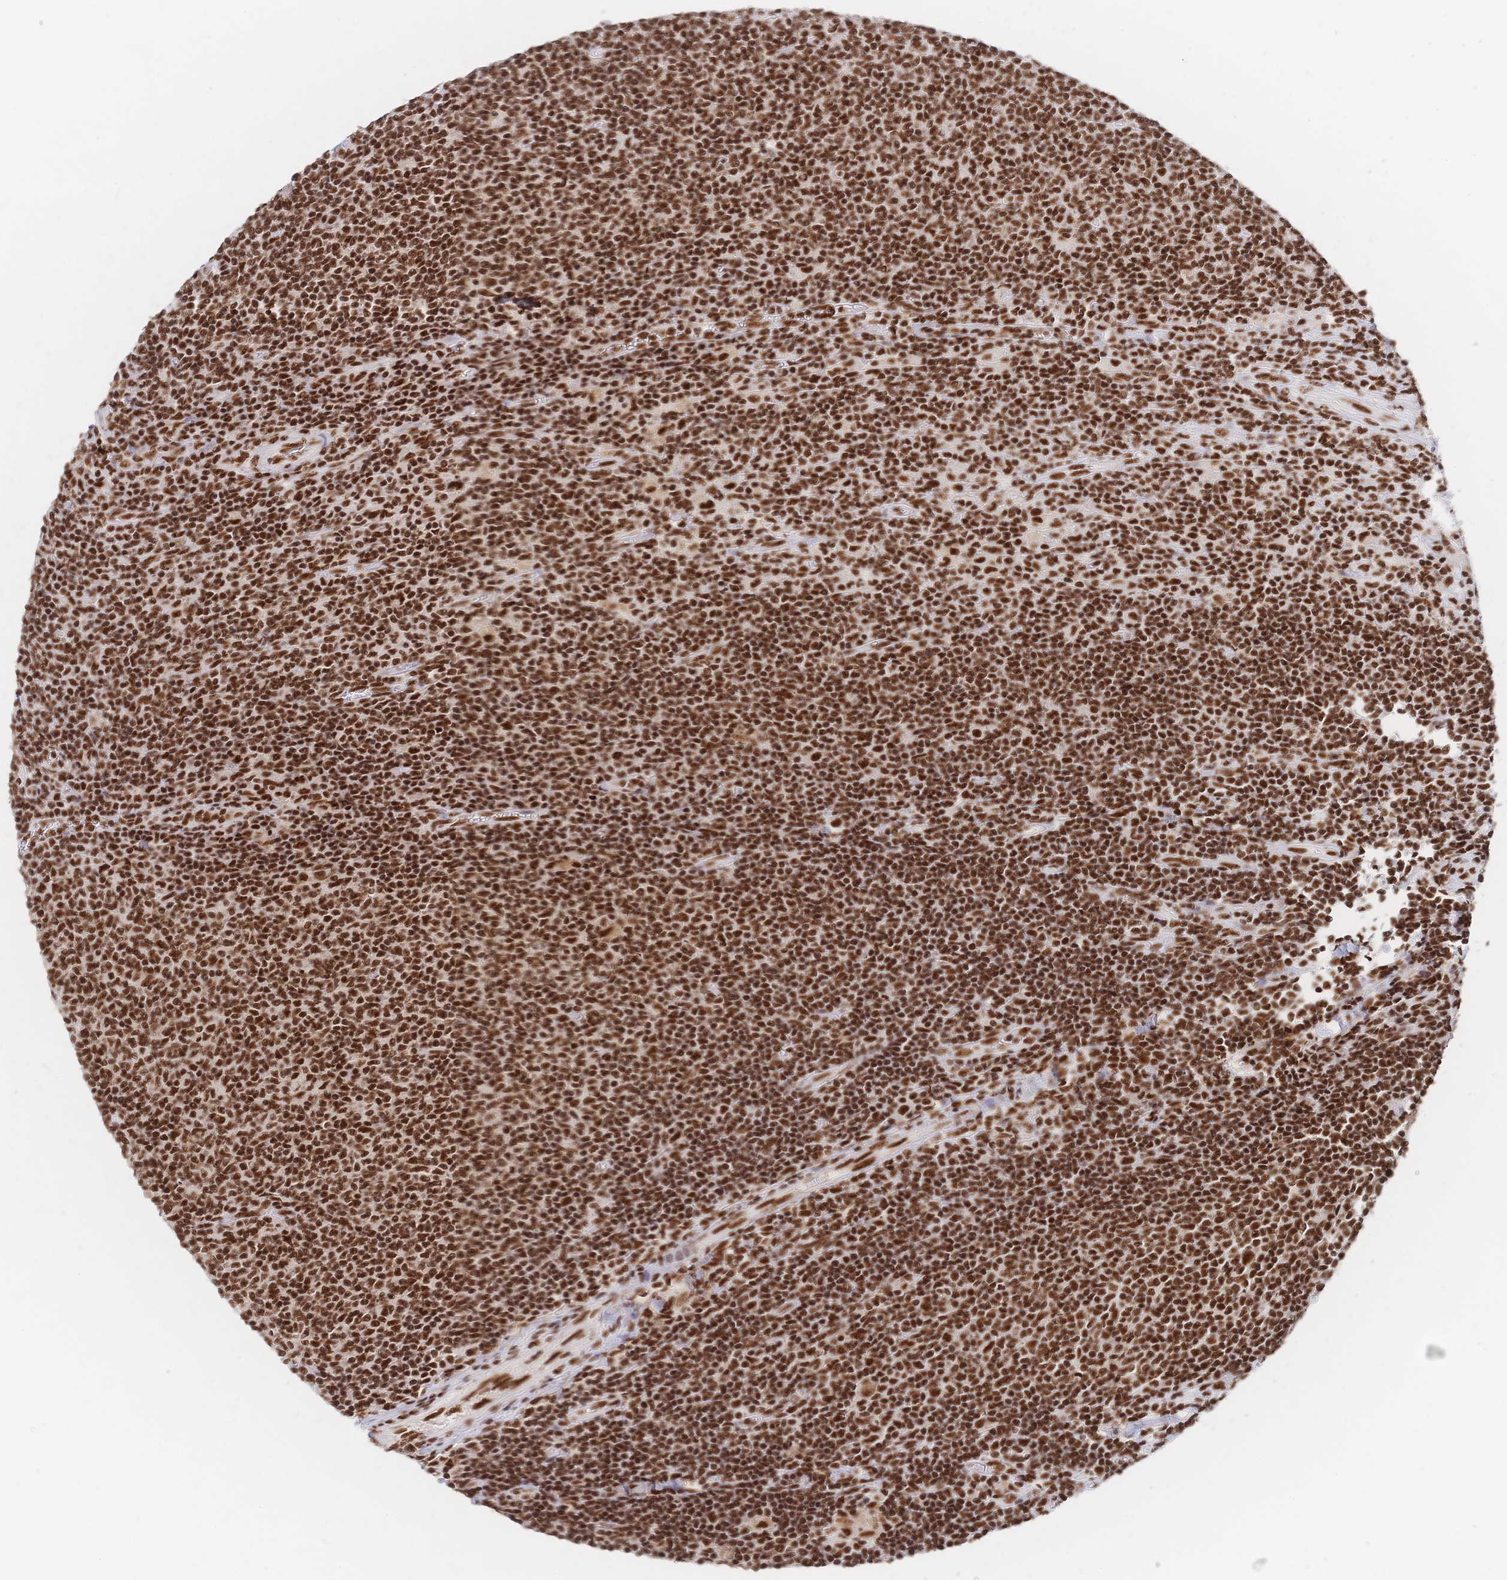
{"staining": {"intensity": "strong", "quantity": ">75%", "location": "nuclear"}, "tissue": "lymphoma", "cell_type": "Tumor cells", "image_type": "cancer", "snomed": [{"axis": "morphology", "description": "Malignant lymphoma, non-Hodgkin's type, Low grade"}, {"axis": "topography", "description": "Lymph node"}], "caption": "Immunohistochemical staining of human lymphoma demonstrates strong nuclear protein positivity in about >75% of tumor cells.", "gene": "SRSF1", "patient": {"sex": "male", "age": 52}}